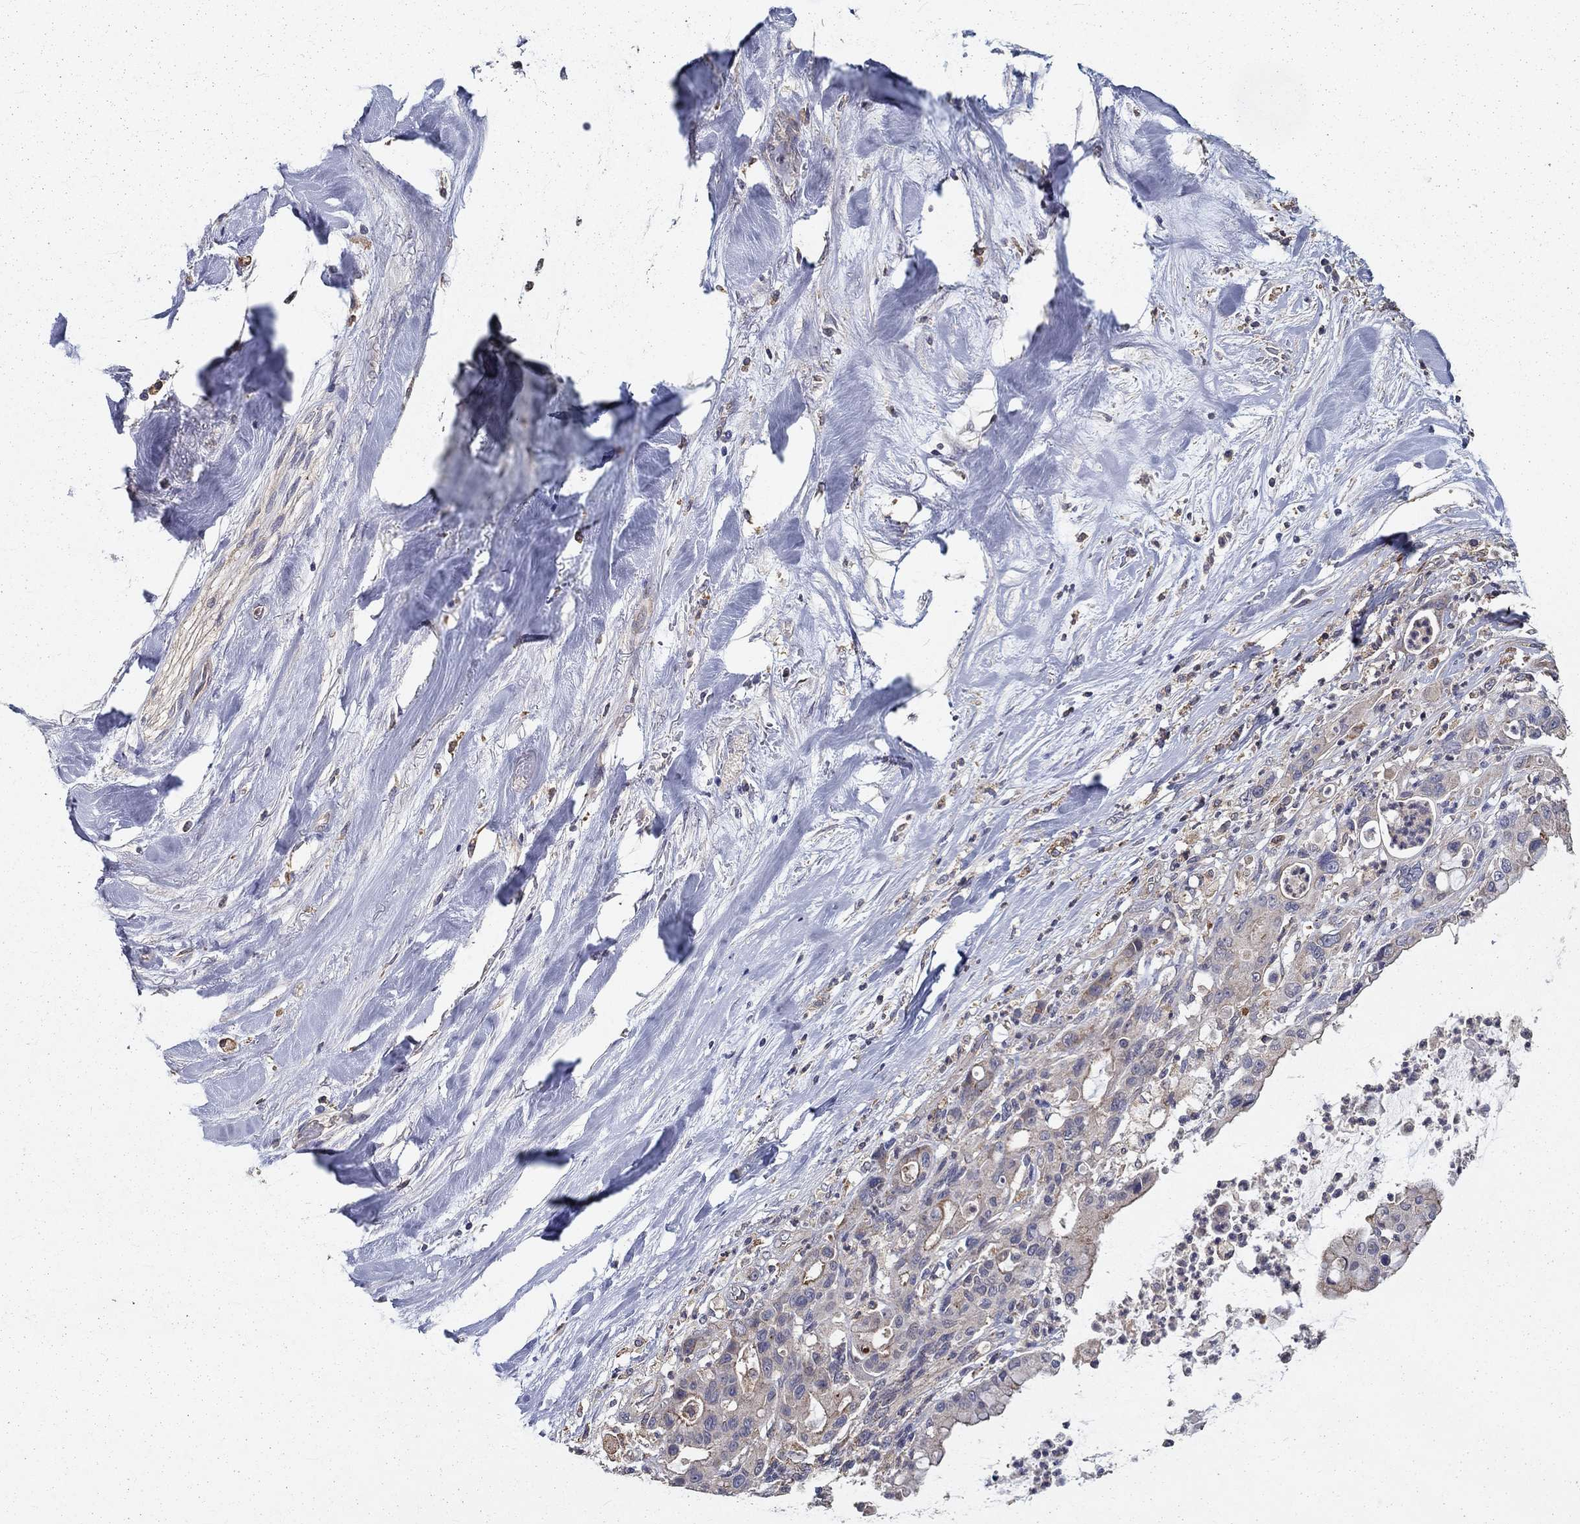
{"staining": {"intensity": "negative", "quantity": "none", "location": "none"}, "tissue": "liver cancer", "cell_type": "Tumor cells", "image_type": "cancer", "snomed": [{"axis": "morphology", "description": "Cholangiocarcinoma"}, {"axis": "topography", "description": "Liver"}], "caption": "High magnification brightfield microscopy of liver cancer (cholangiocarcinoma) stained with DAB (brown) and counterstained with hematoxylin (blue): tumor cells show no significant expression. The staining is performed using DAB (3,3'-diaminobenzidine) brown chromogen with nuclei counter-stained in using hematoxylin.", "gene": "ALDH4A1", "patient": {"sex": "female", "age": 54}}